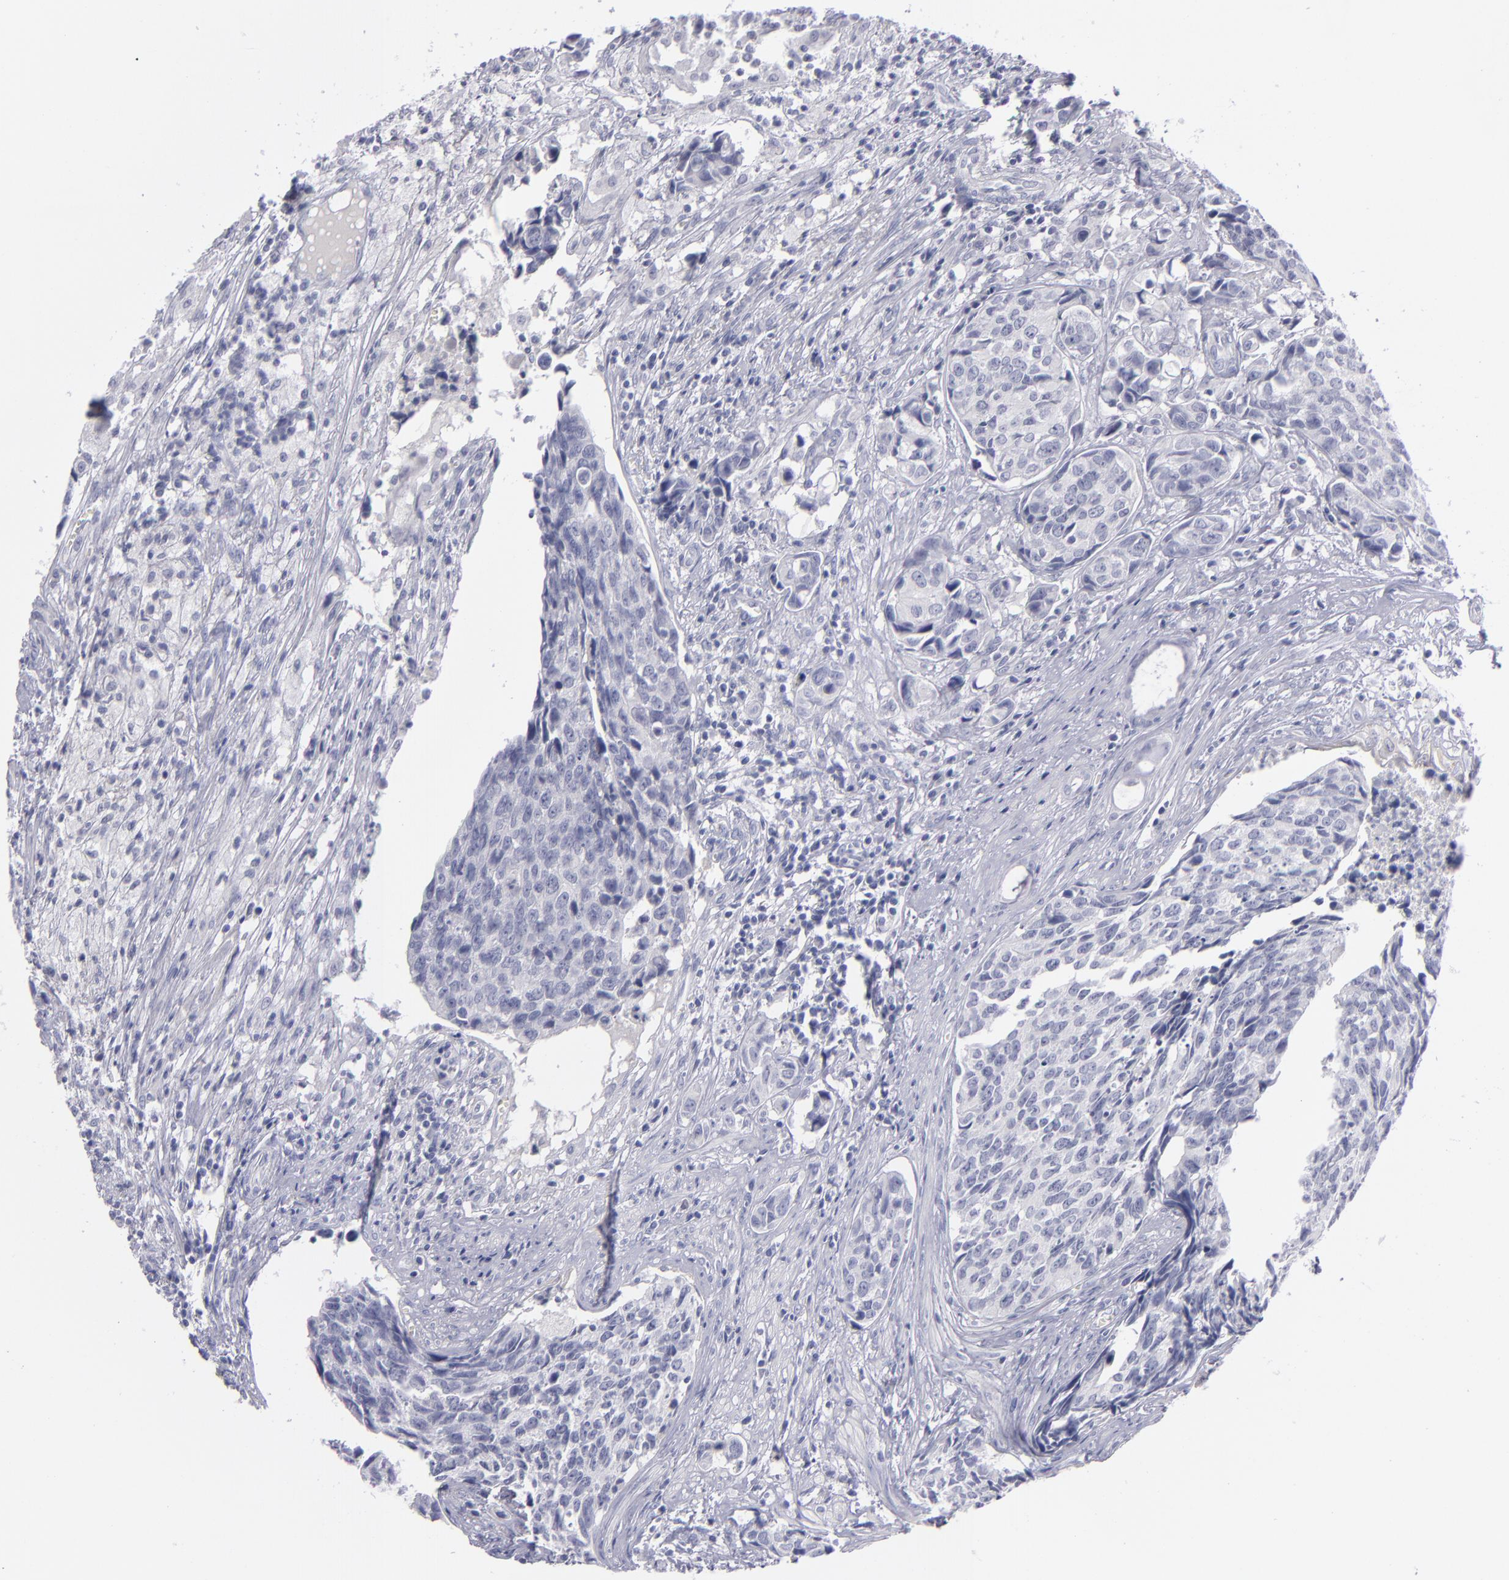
{"staining": {"intensity": "negative", "quantity": "none", "location": "none"}, "tissue": "urothelial cancer", "cell_type": "Tumor cells", "image_type": "cancer", "snomed": [{"axis": "morphology", "description": "Urothelial carcinoma, High grade"}, {"axis": "topography", "description": "Urinary bladder"}], "caption": "Protein analysis of urothelial carcinoma (high-grade) reveals no significant positivity in tumor cells.", "gene": "ITGB4", "patient": {"sex": "male", "age": 81}}